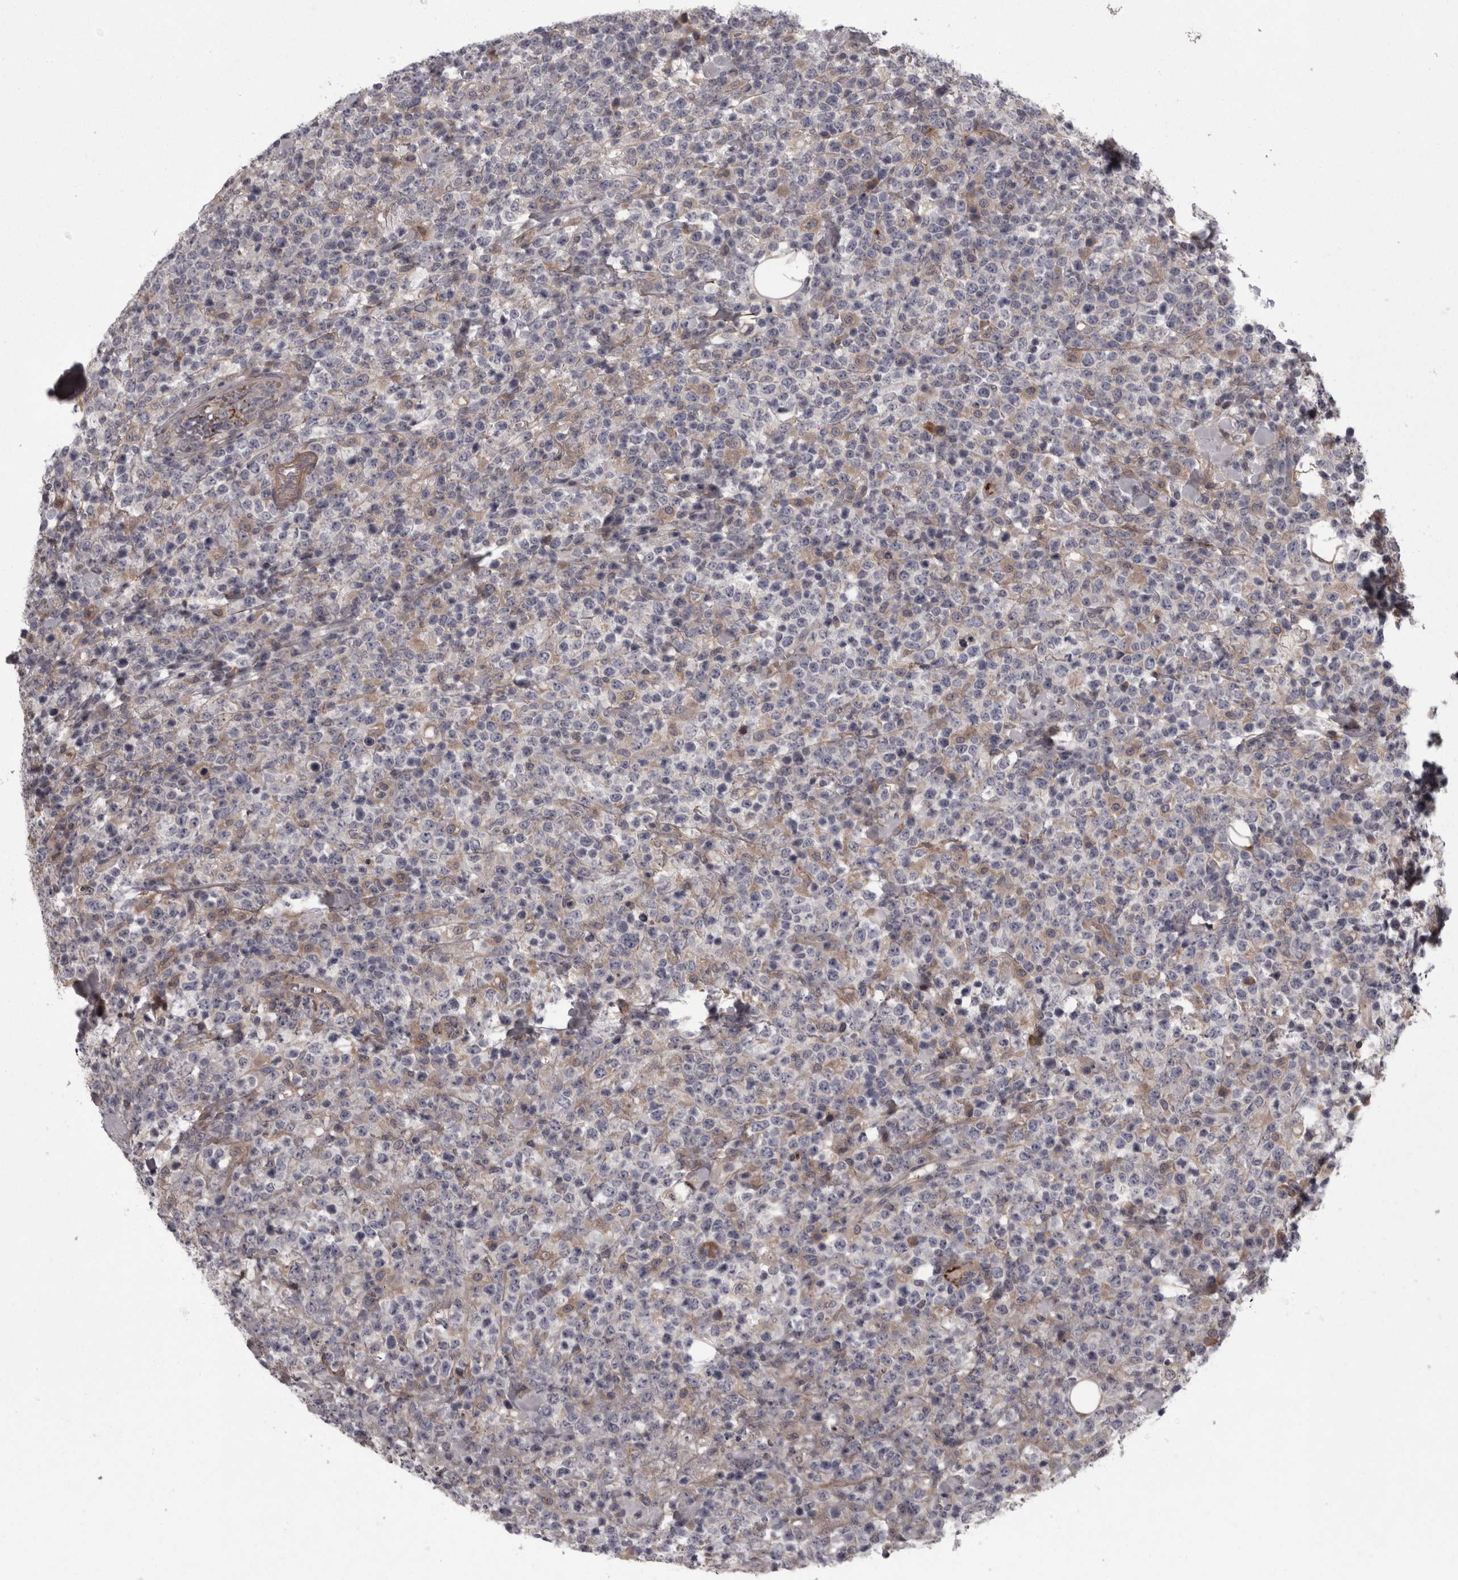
{"staining": {"intensity": "weak", "quantity": "<25%", "location": "cytoplasmic/membranous"}, "tissue": "lymphoma", "cell_type": "Tumor cells", "image_type": "cancer", "snomed": [{"axis": "morphology", "description": "Malignant lymphoma, non-Hodgkin's type, High grade"}, {"axis": "topography", "description": "Colon"}], "caption": "Immunohistochemistry (IHC) photomicrograph of high-grade malignant lymphoma, non-Hodgkin's type stained for a protein (brown), which reveals no staining in tumor cells. The staining is performed using DAB (3,3'-diaminobenzidine) brown chromogen with nuclei counter-stained in using hematoxylin.", "gene": "RSU1", "patient": {"sex": "female", "age": 53}}